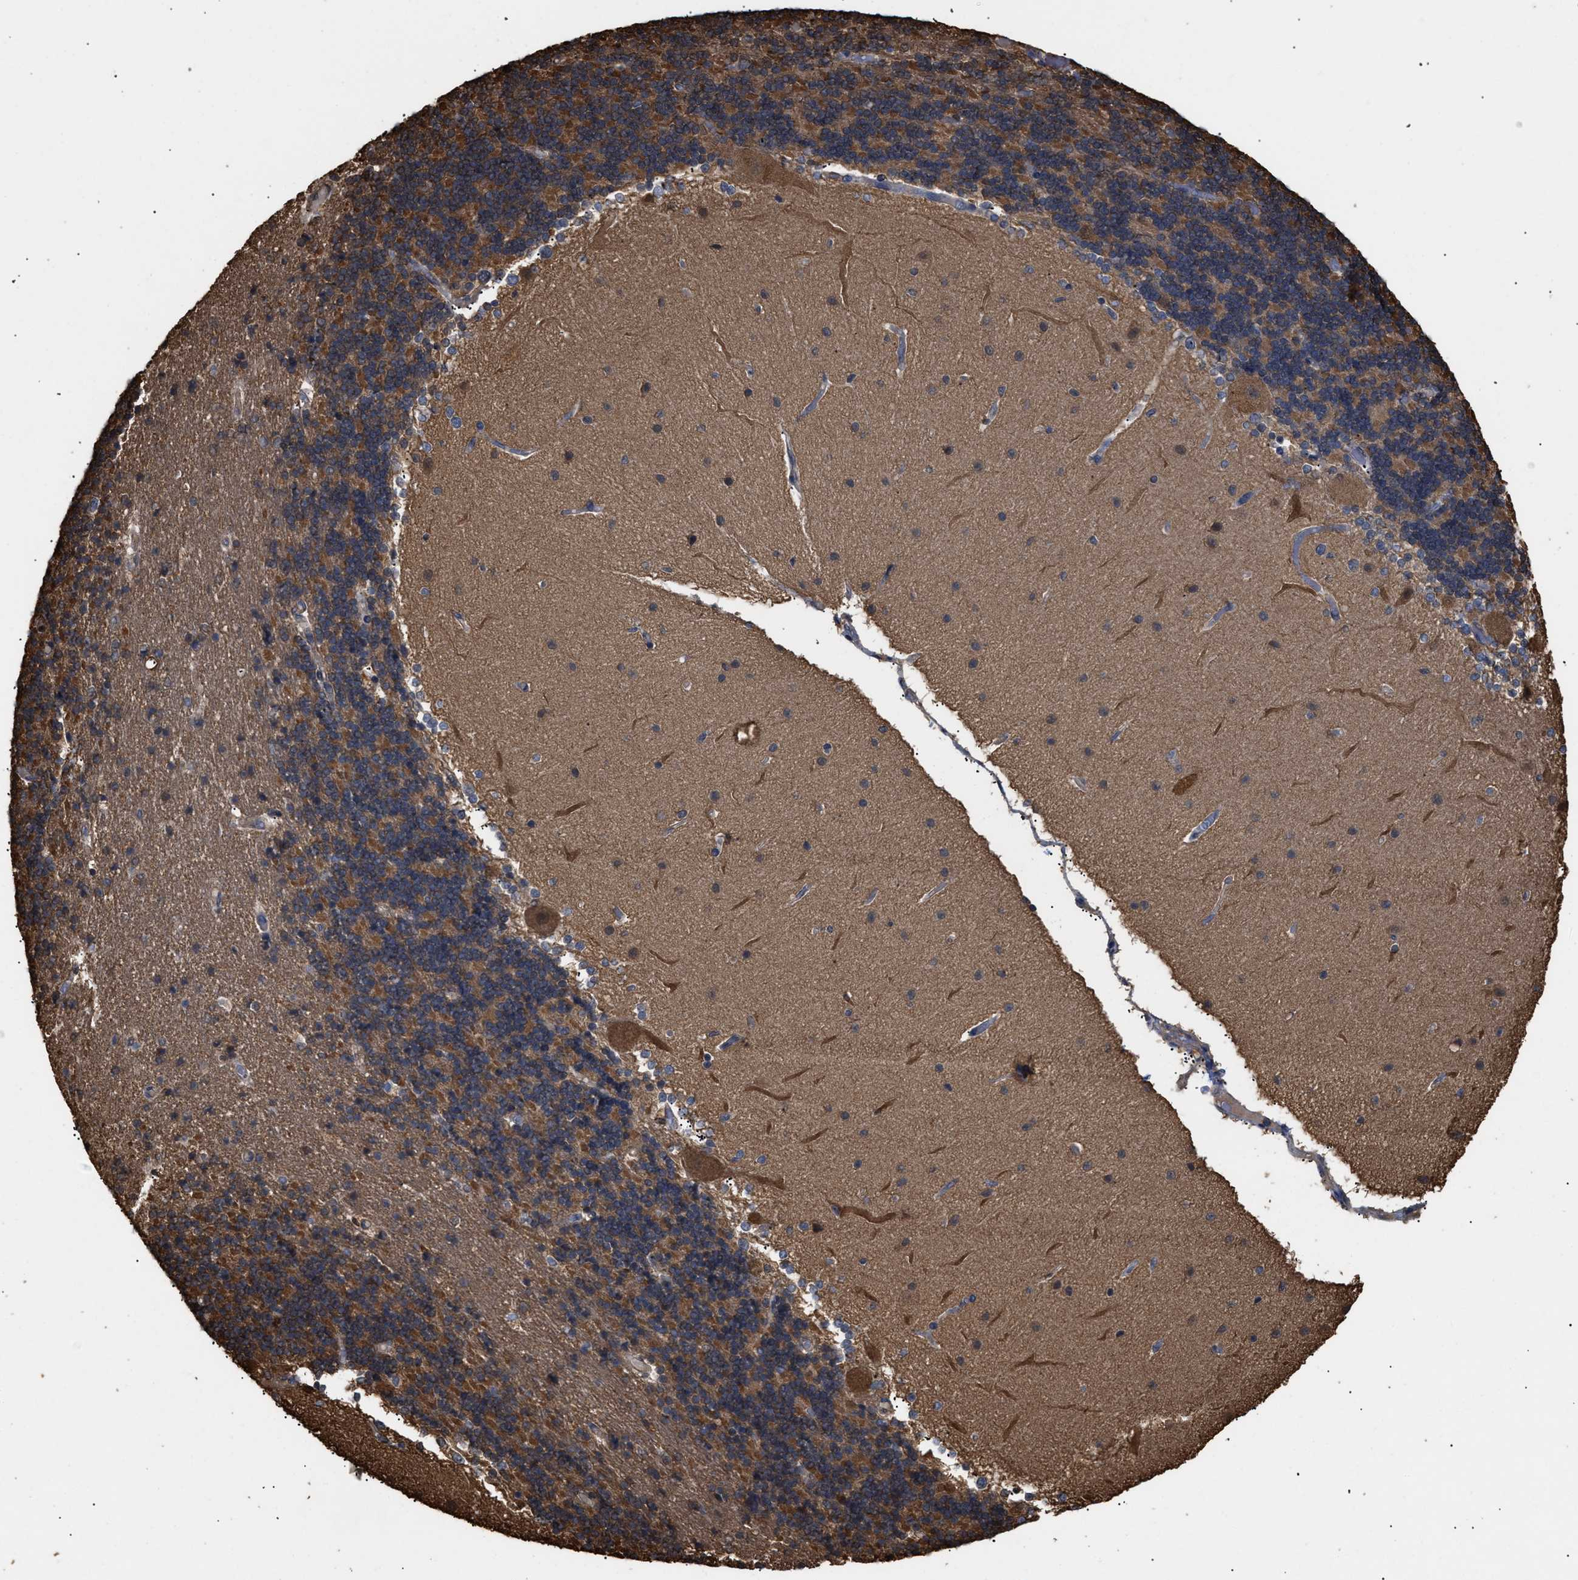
{"staining": {"intensity": "moderate", "quantity": ">75%", "location": "cytoplasmic/membranous"}, "tissue": "cerebellum", "cell_type": "Cells in granular layer", "image_type": "normal", "snomed": [{"axis": "morphology", "description": "Normal tissue, NOS"}, {"axis": "topography", "description": "Cerebellum"}], "caption": "Immunohistochemical staining of benign cerebellum shows moderate cytoplasmic/membranous protein positivity in about >75% of cells in granular layer.", "gene": "CALM1", "patient": {"sex": "female", "age": 54}}